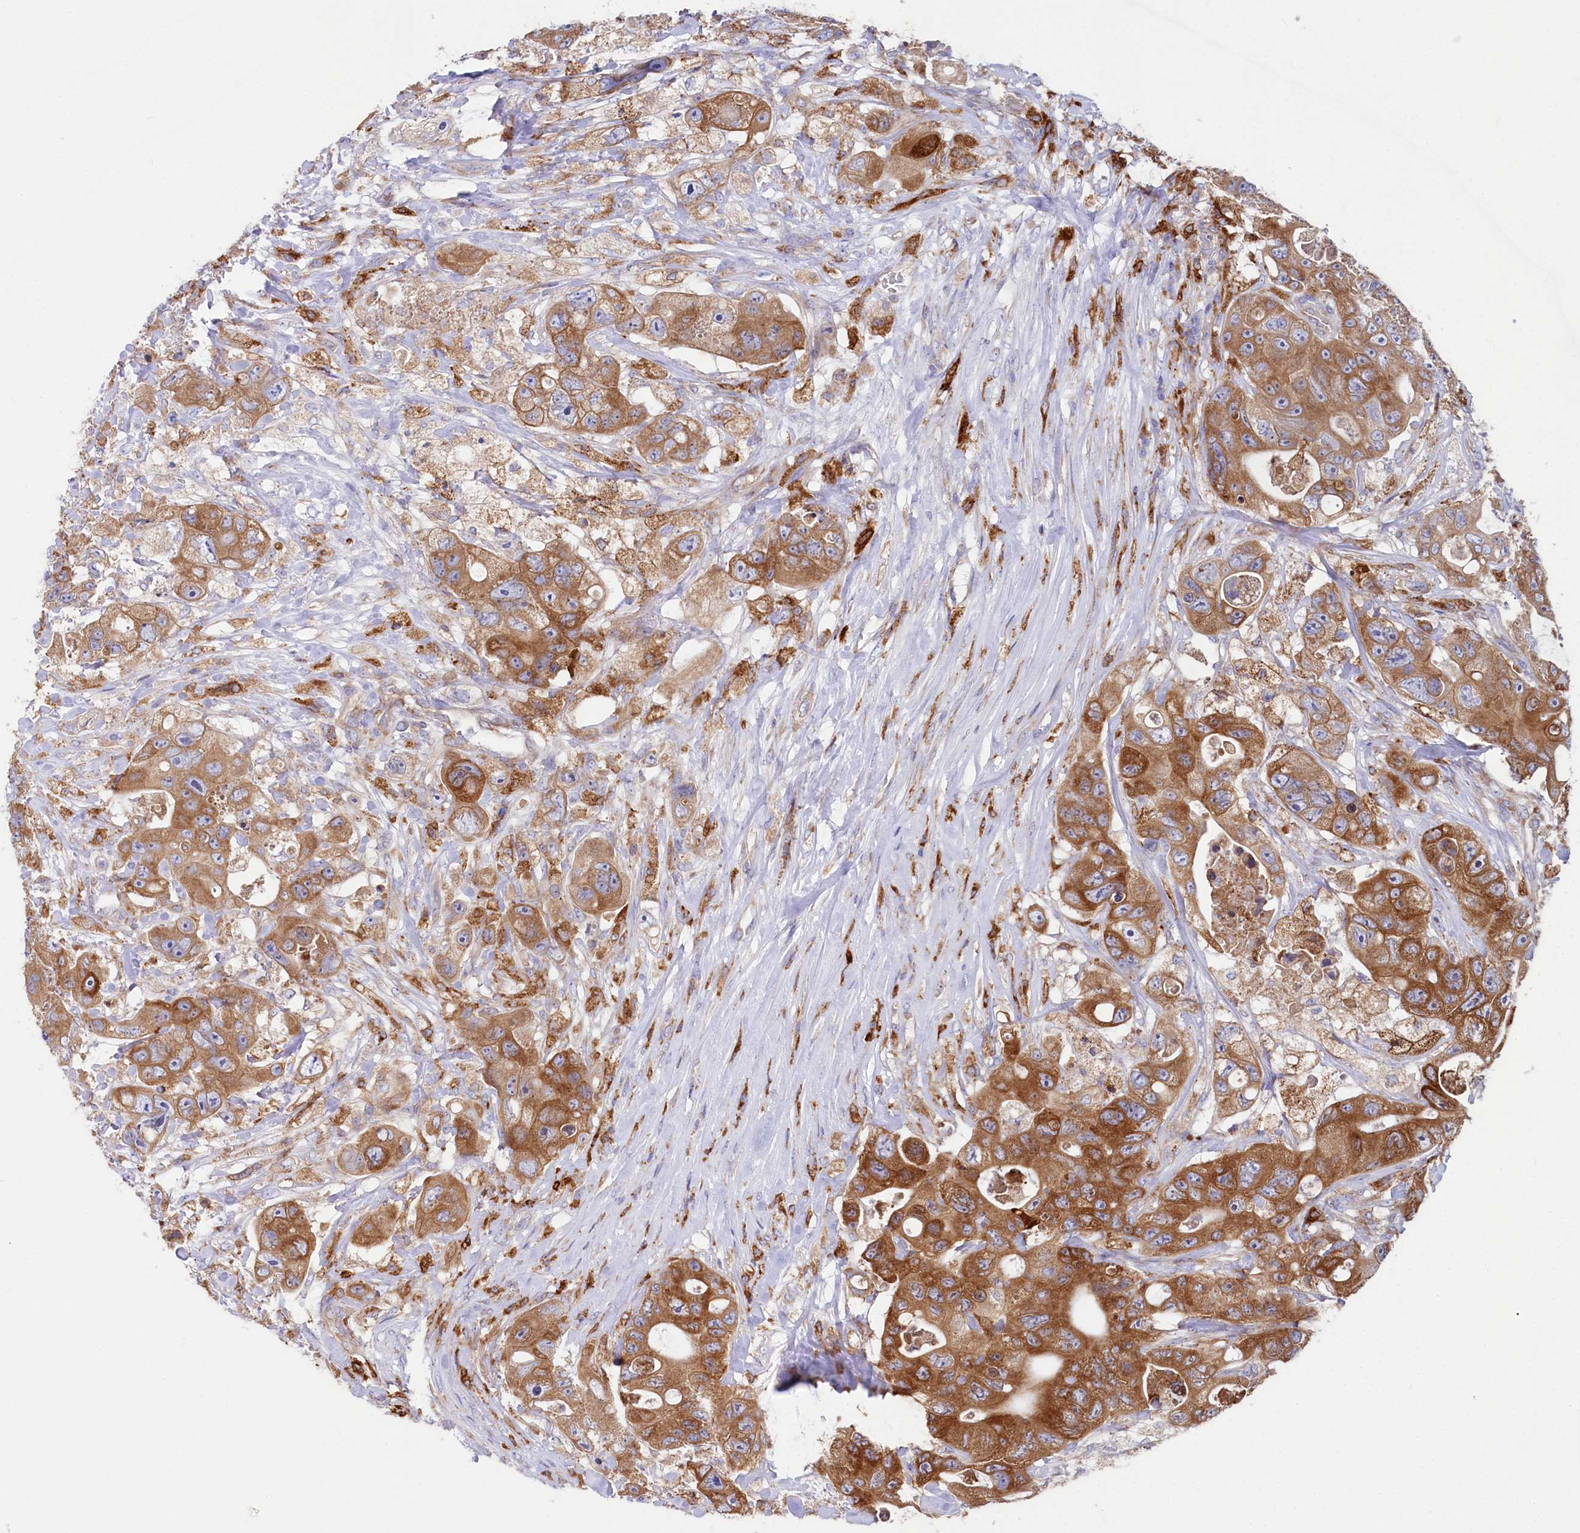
{"staining": {"intensity": "moderate", "quantity": ">75%", "location": "cytoplasmic/membranous"}, "tissue": "colorectal cancer", "cell_type": "Tumor cells", "image_type": "cancer", "snomed": [{"axis": "morphology", "description": "Adenocarcinoma, NOS"}, {"axis": "topography", "description": "Colon"}], "caption": "The micrograph exhibits a brown stain indicating the presence of a protein in the cytoplasmic/membranous of tumor cells in adenocarcinoma (colorectal). (IHC, brightfield microscopy, high magnification).", "gene": "CHID1", "patient": {"sex": "female", "age": 46}}